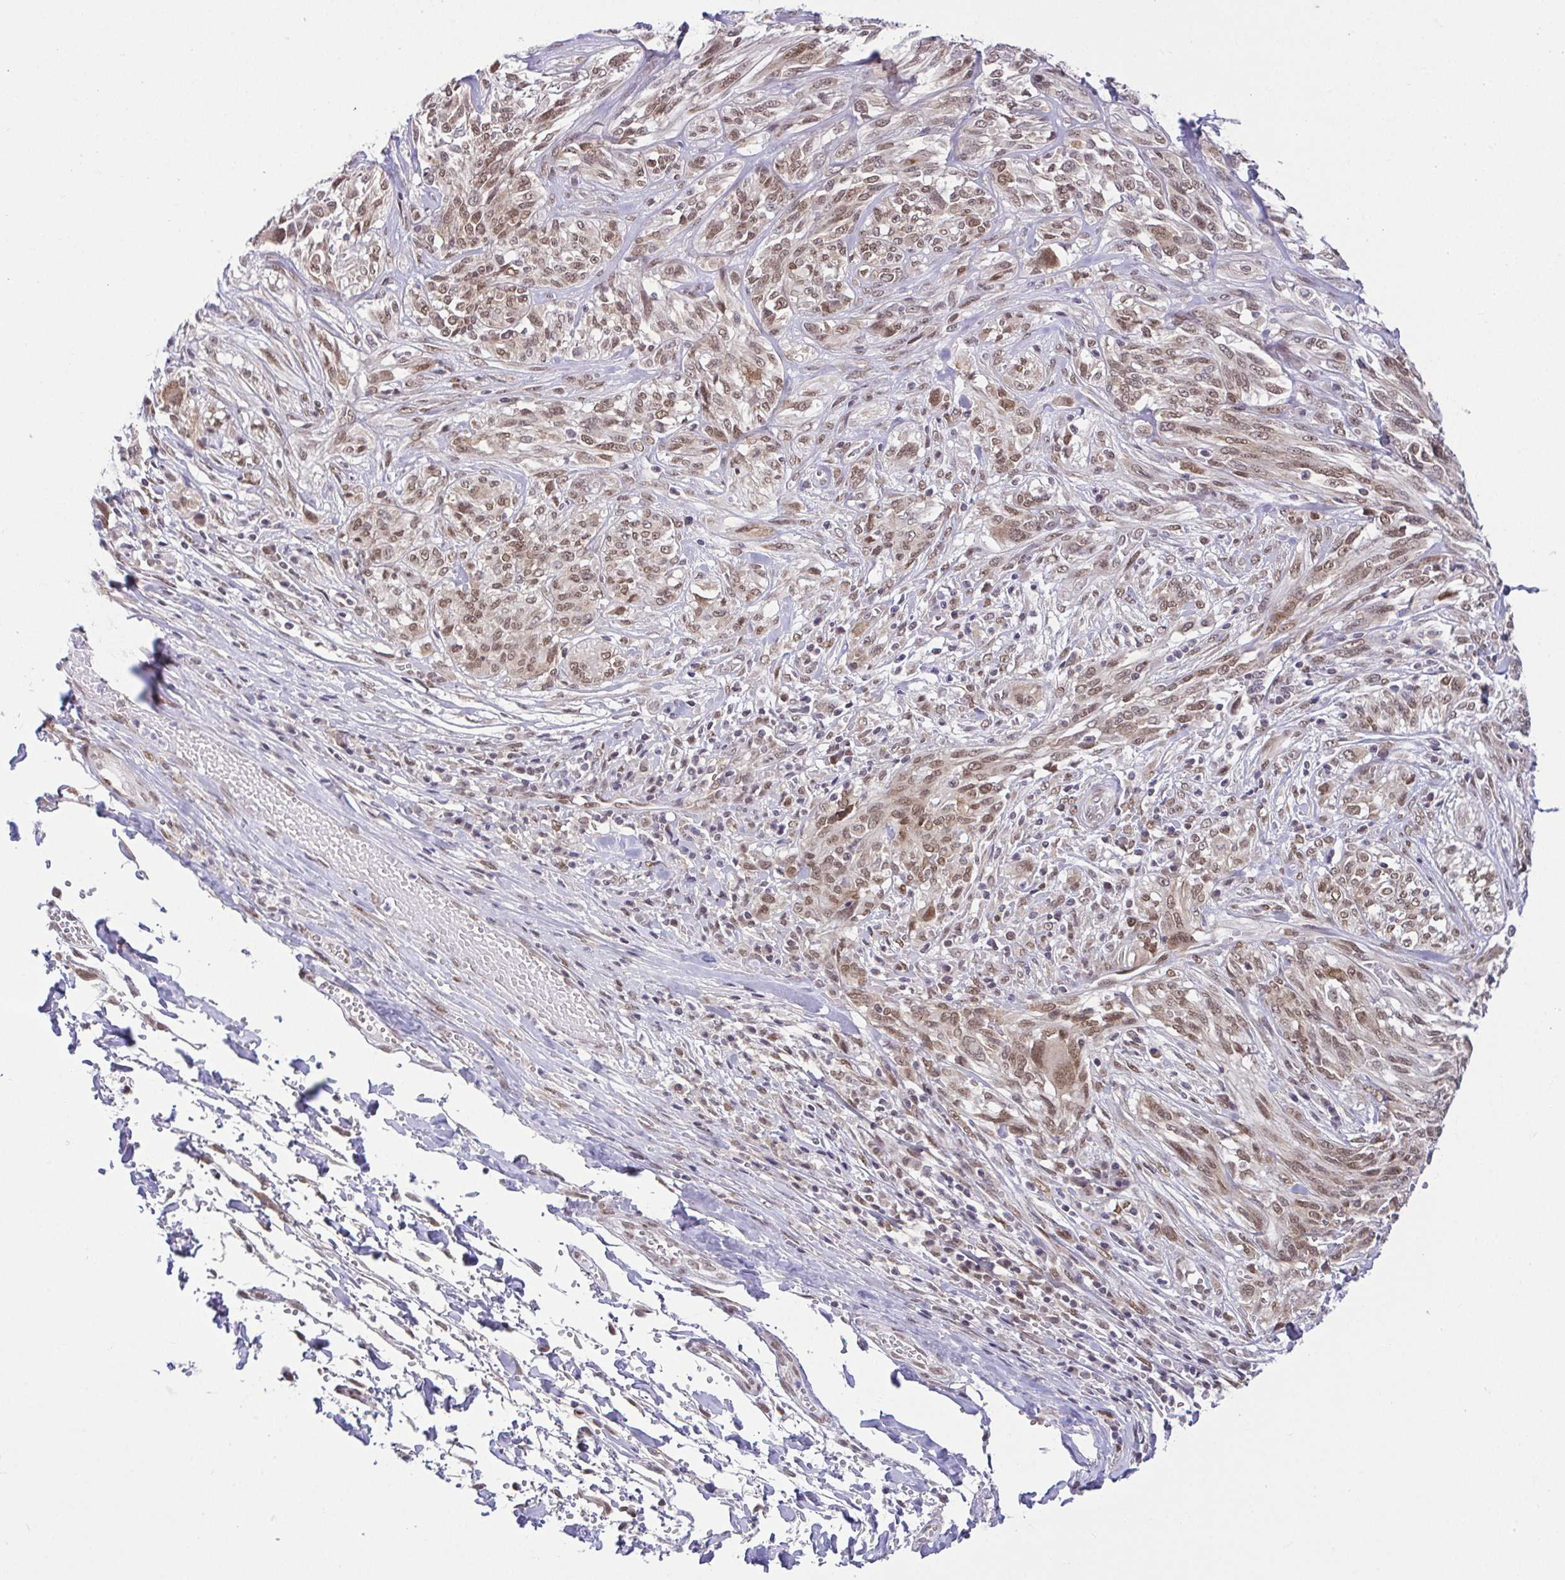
{"staining": {"intensity": "moderate", "quantity": ">75%", "location": "nuclear"}, "tissue": "melanoma", "cell_type": "Tumor cells", "image_type": "cancer", "snomed": [{"axis": "morphology", "description": "Malignant melanoma, NOS"}, {"axis": "topography", "description": "Skin"}], "caption": "Protein analysis of malignant melanoma tissue demonstrates moderate nuclear staining in about >75% of tumor cells. The staining is performed using DAB brown chromogen to label protein expression. The nuclei are counter-stained blue using hematoxylin.", "gene": "RBM3", "patient": {"sex": "female", "age": 91}}